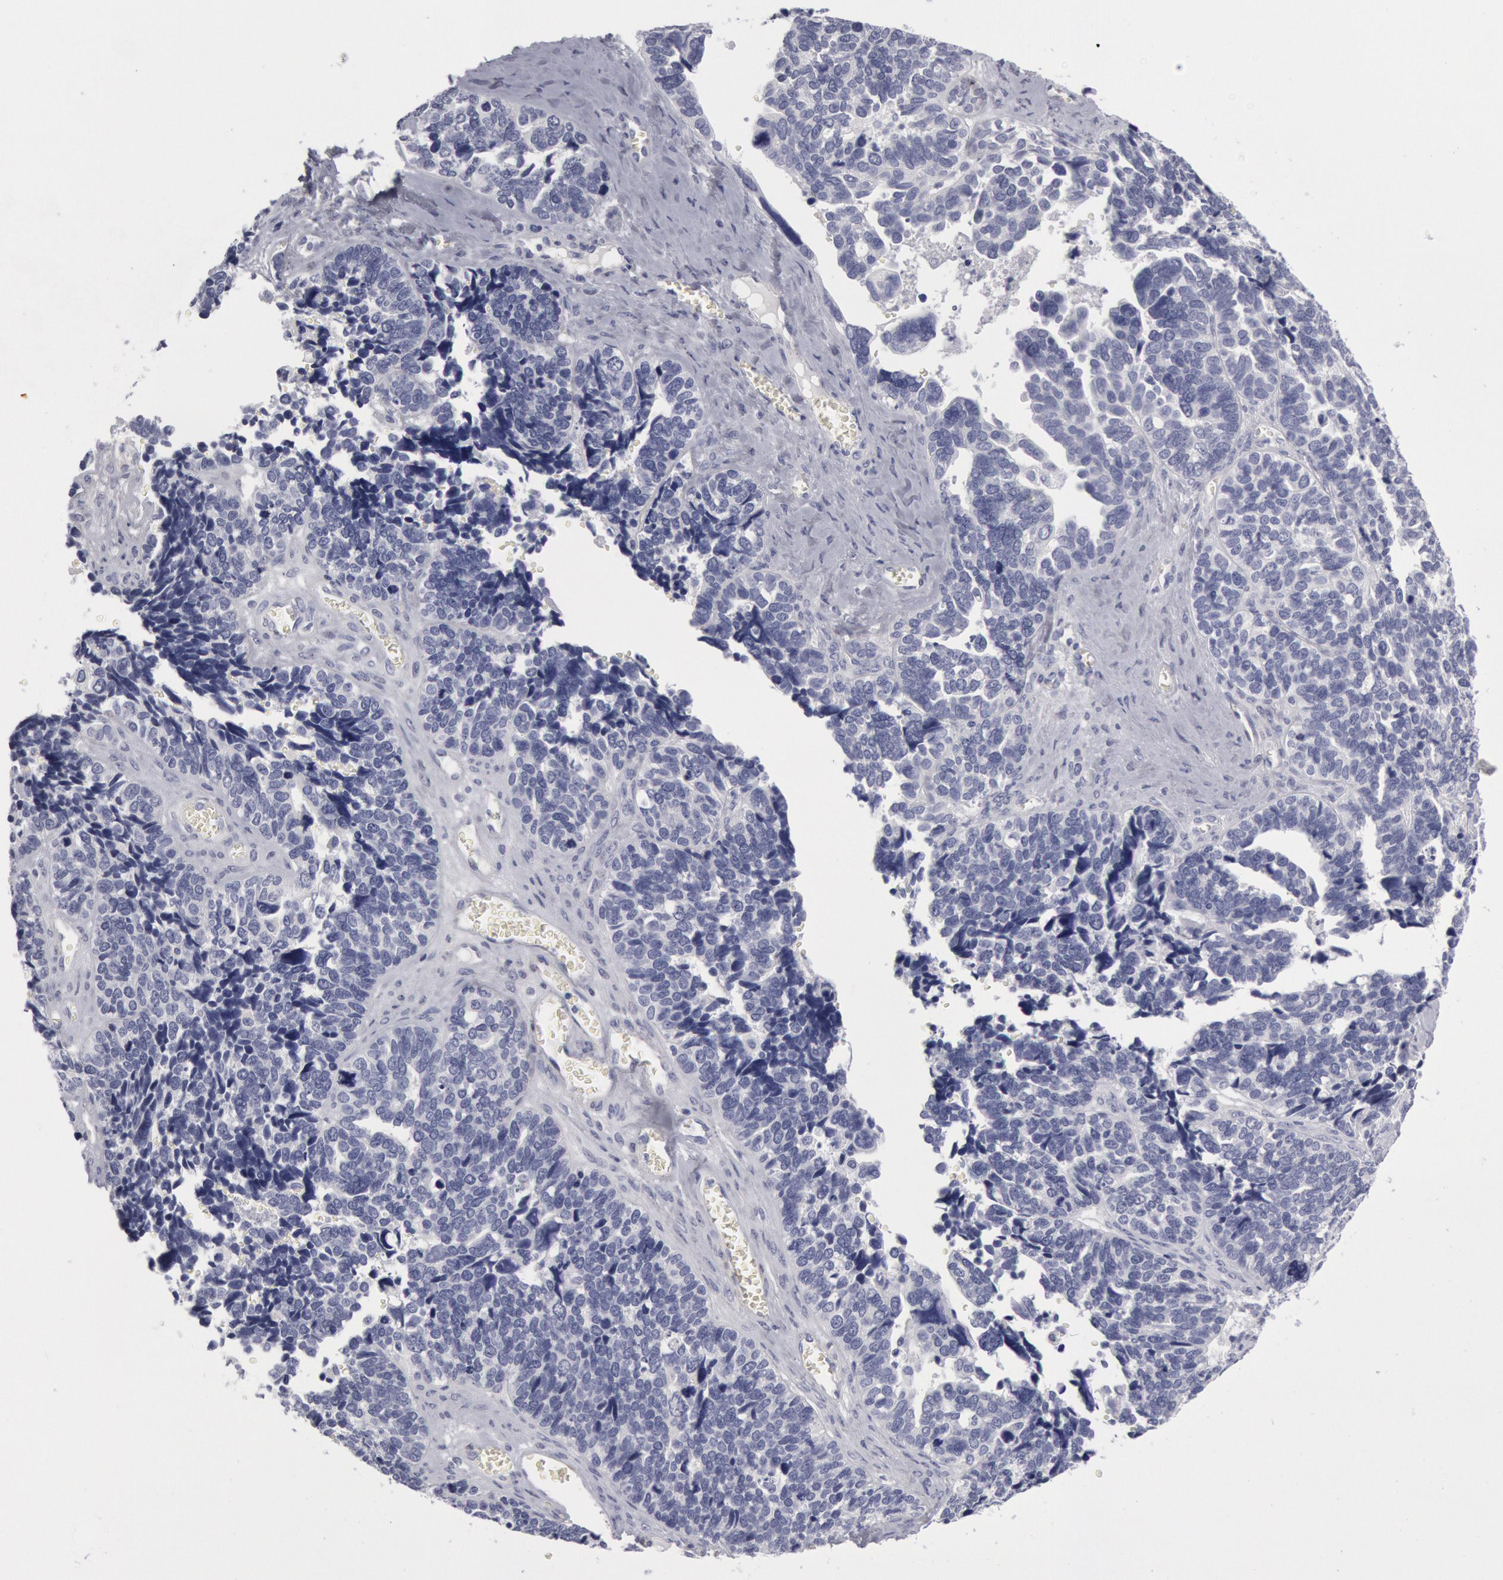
{"staining": {"intensity": "negative", "quantity": "none", "location": "none"}, "tissue": "ovarian cancer", "cell_type": "Tumor cells", "image_type": "cancer", "snomed": [{"axis": "morphology", "description": "Cystadenocarcinoma, serous, NOS"}, {"axis": "topography", "description": "Ovary"}], "caption": "Tumor cells show no significant positivity in ovarian serous cystadenocarcinoma.", "gene": "FHL1", "patient": {"sex": "female", "age": 77}}